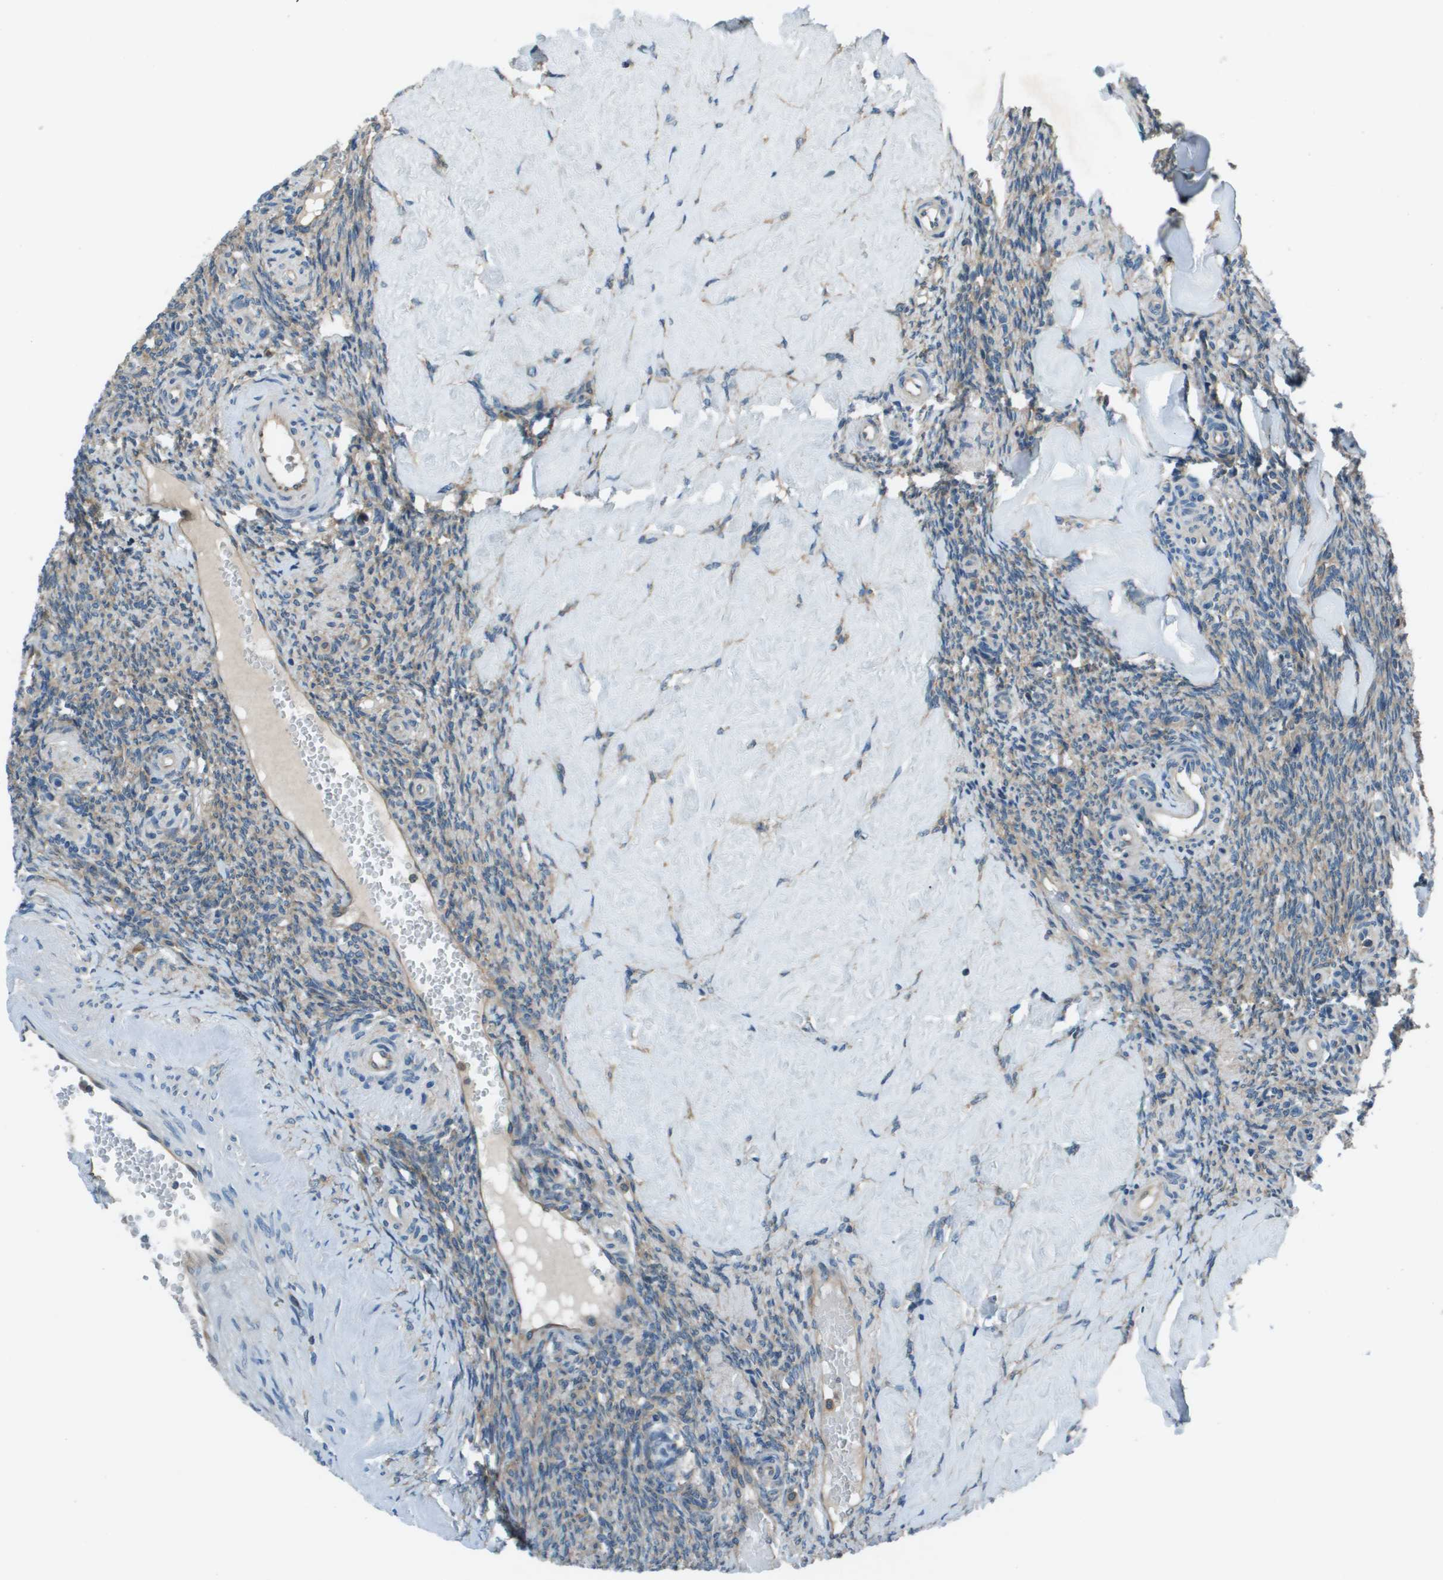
{"staining": {"intensity": "moderate", "quantity": ">75%", "location": "cytoplasmic/membranous"}, "tissue": "ovary", "cell_type": "Follicle cells", "image_type": "normal", "snomed": [{"axis": "morphology", "description": "Normal tissue, NOS"}, {"axis": "topography", "description": "Ovary"}], "caption": "Moderate cytoplasmic/membranous positivity is present in about >75% of follicle cells in unremarkable ovary. (DAB (3,3'-diaminobenzidine) IHC with brightfield microscopy, high magnification).", "gene": "ARFGAP2", "patient": {"sex": "female", "age": 41}}